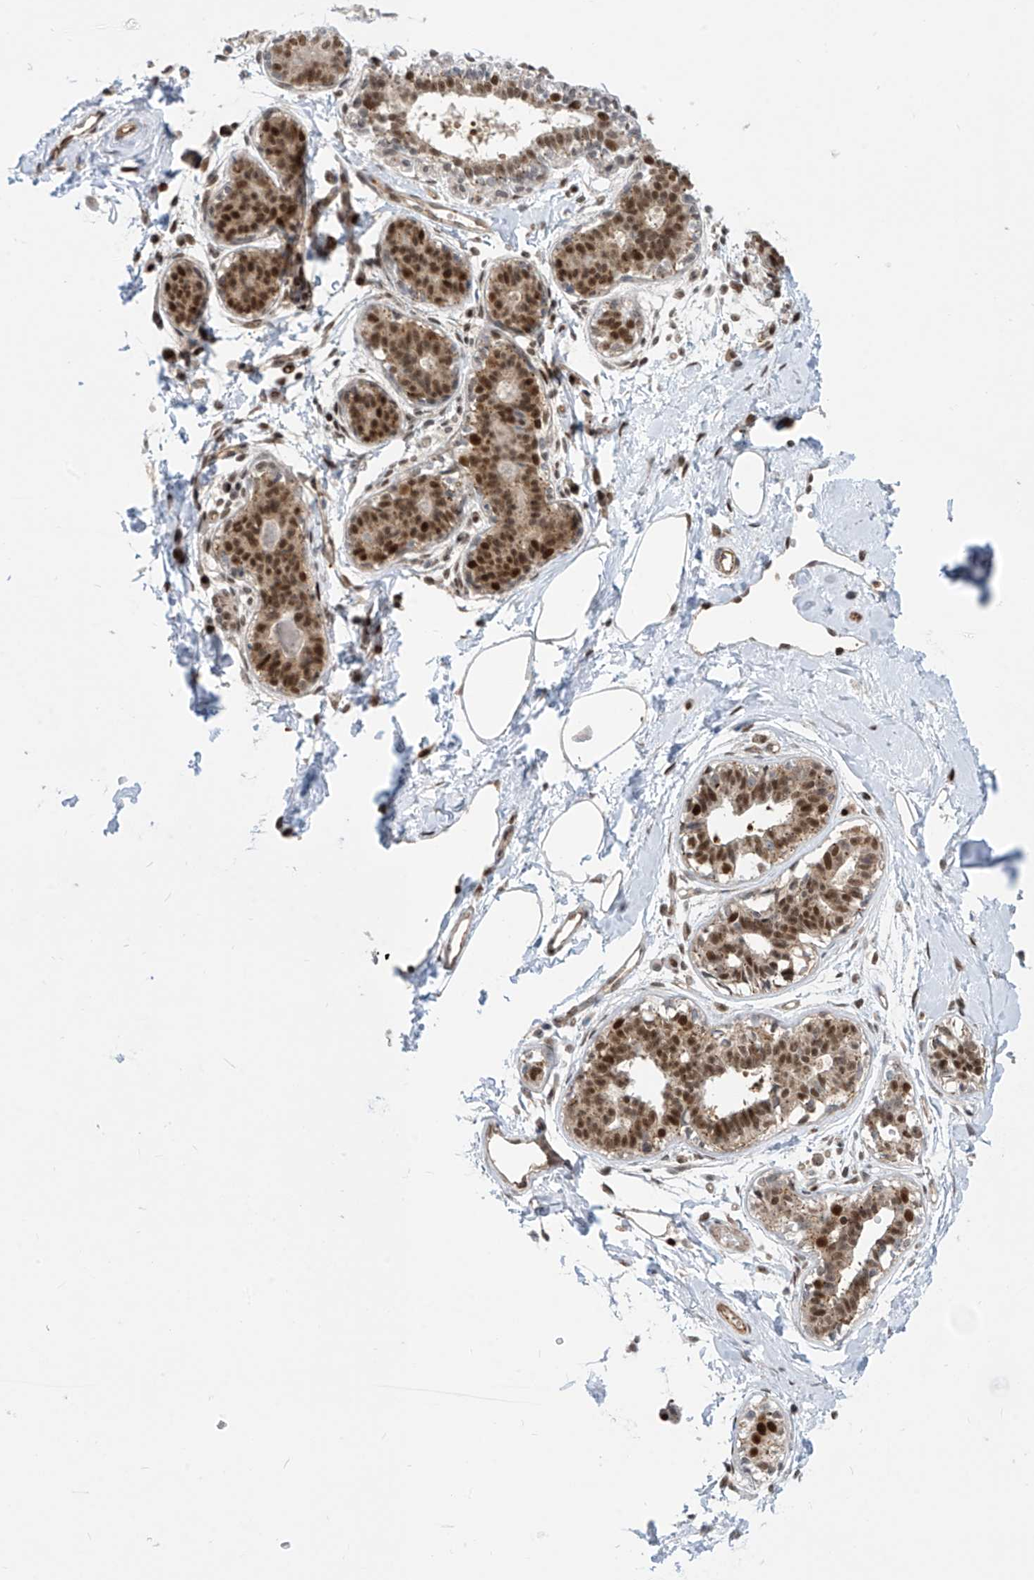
{"staining": {"intensity": "moderate", "quantity": "25%-75%", "location": "cytoplasmic/membranous,nuclear"}, "tissue": "breast", "cell_type": "Adipocytes", "image_type": "normal", "snomed": [{"axis": "morphology", "description": "Normal tissue, NOS"}, {"axis": "topography", "description": "Breast"}], "caption": "Protein expression analysis of benign breast shows moderate cytoplasmic/membranous,nuclear positivity in approximately 25%-75% of adipocytes. The protein is shown in brown color, while the nuclei are stained blue.", "gene": "LAGE3", "patient": {"sex": "female", "age": 45}}